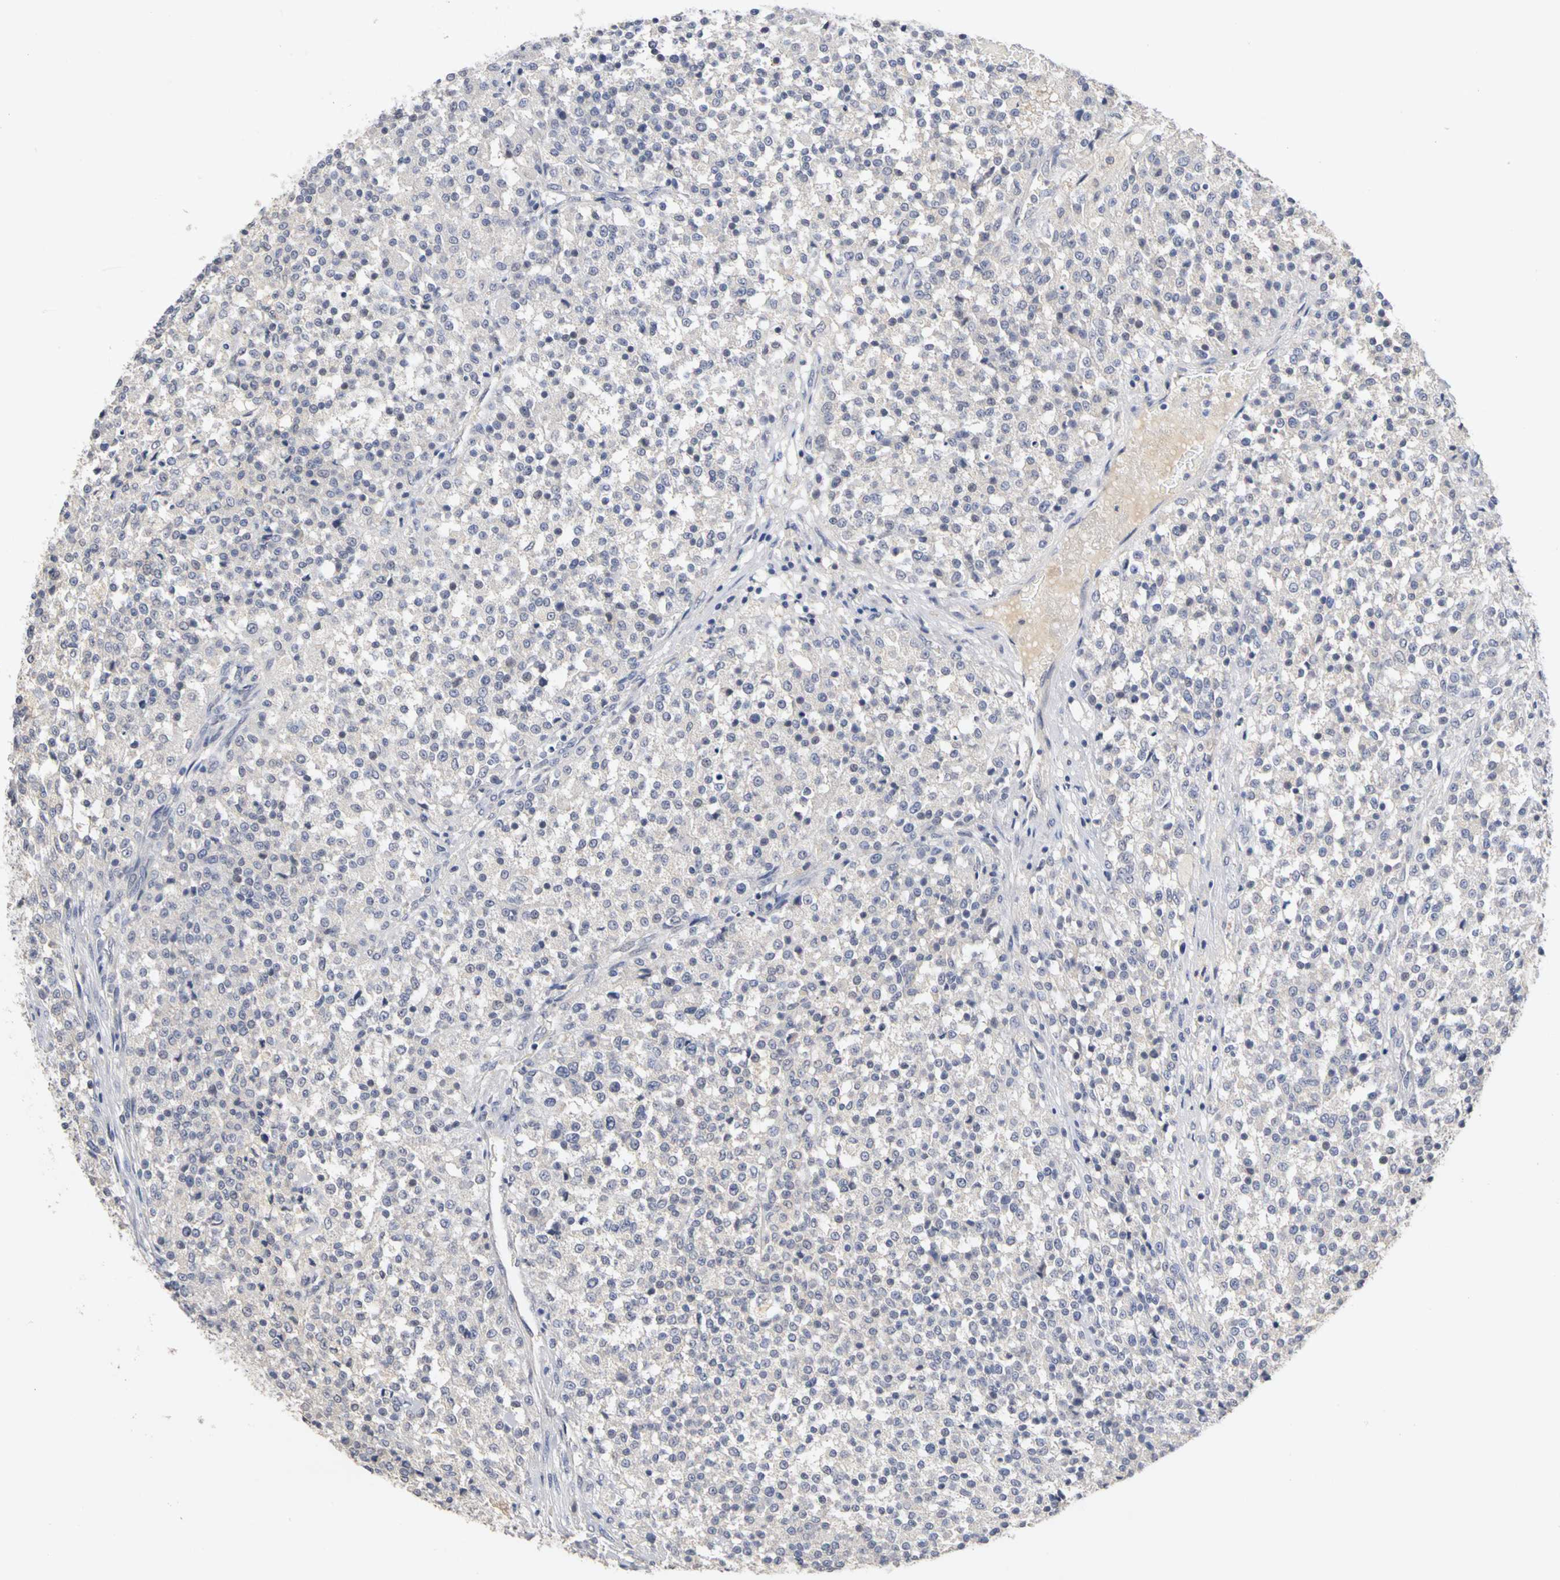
{"staining": {"intensity": "negative", "quantity": "none", "location": "none"}, "tissue": "testis cancer", "cell_type": "Tumor cells", "image_type": "cancer", "snomed": [{"axis": "morphology", "description": "Seminoma, NOS"}, {"axis": "topography", "description": "Testis"}], "caption": "Protein analysis of testis seminoma exhibits no significant positivity in tumor cells.", "gene": "PGR", "patient": {"sex": "male", "age": 59}}